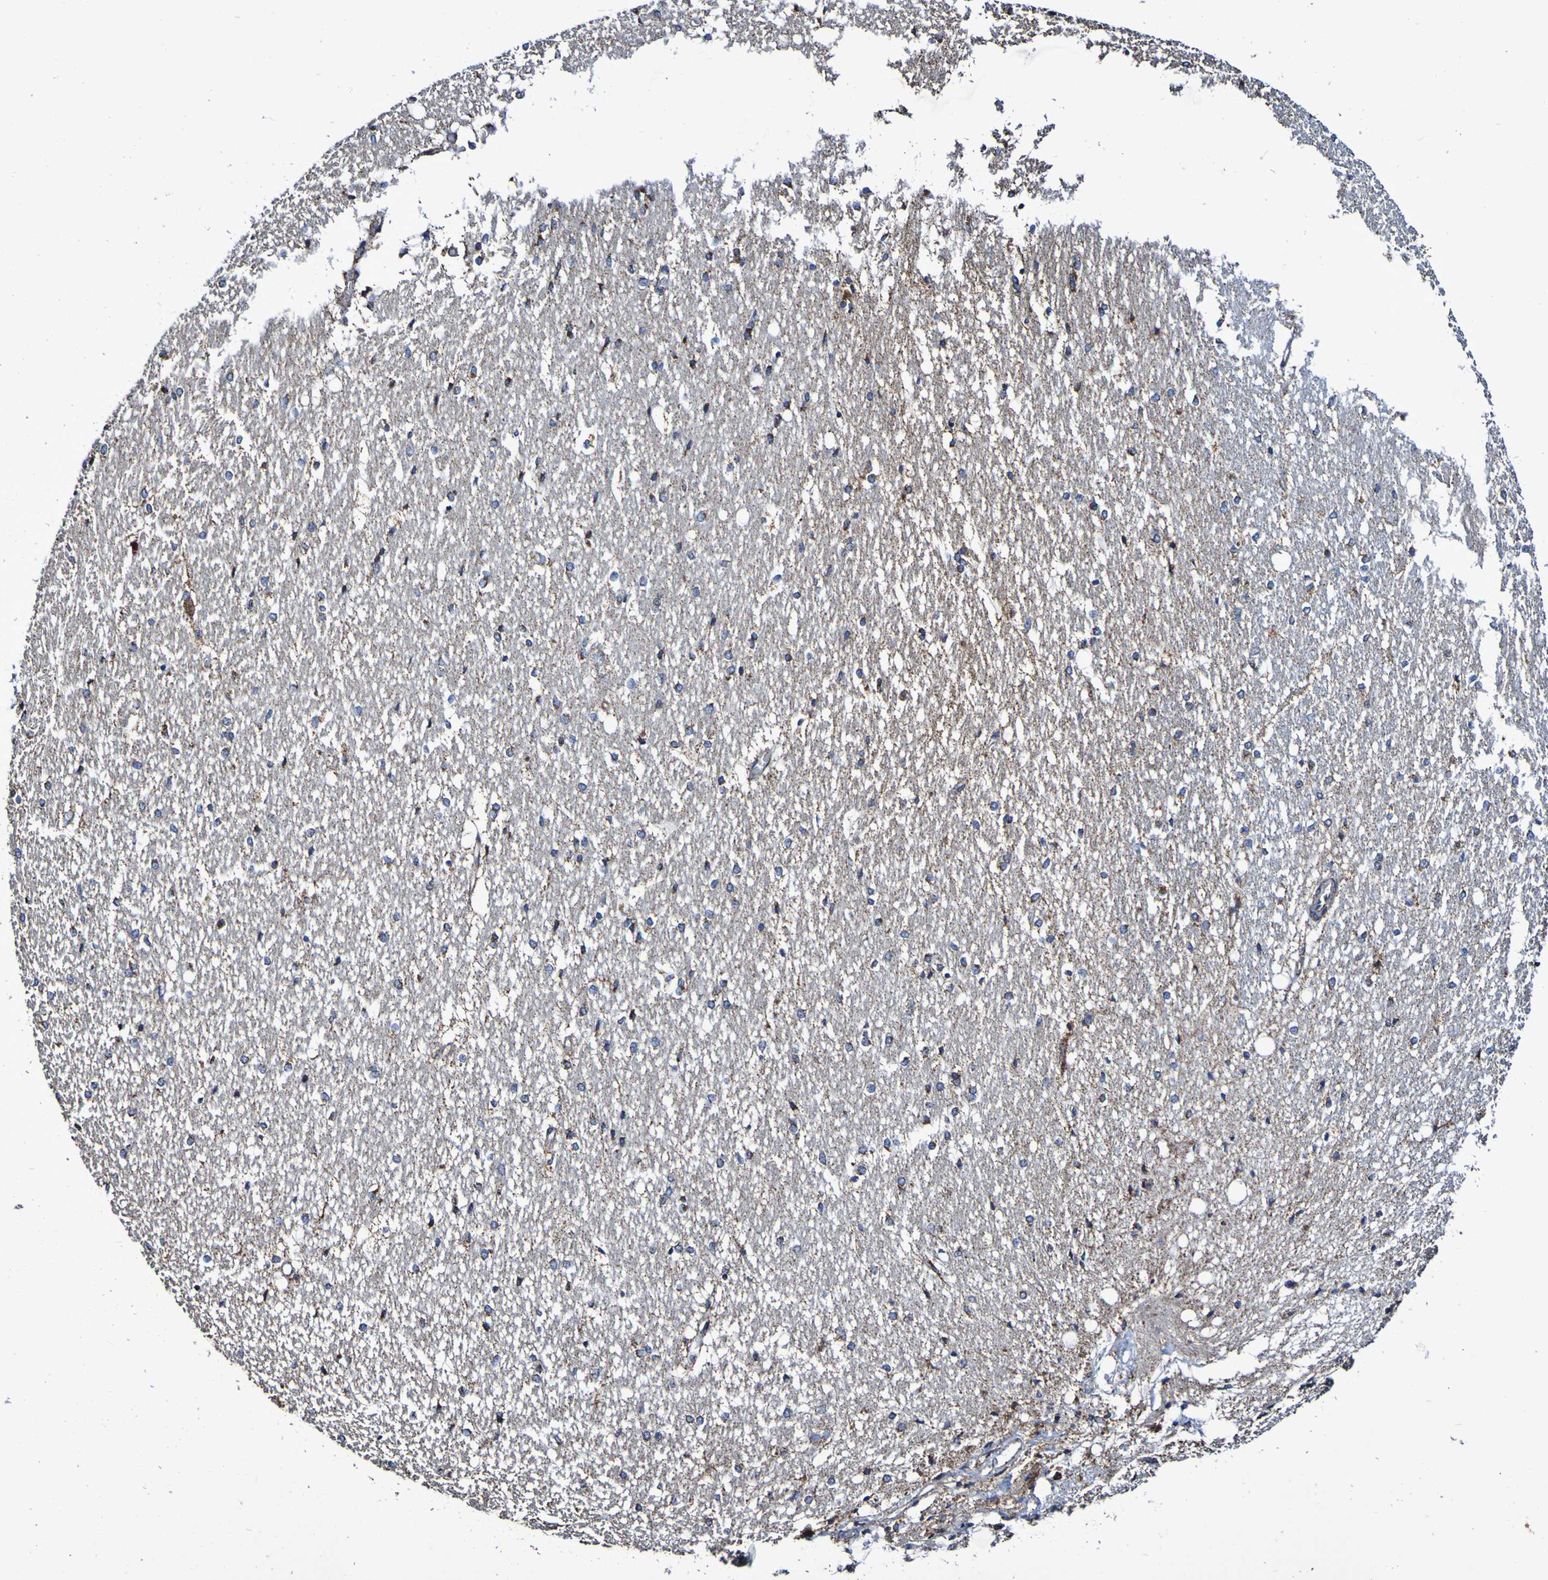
{"staining": {"intensity": "negative", "quantity": "none", "location": "none"}, "tissue": "hippocampus", "cell_type": "Glial cells", "image_type": "normal", "snomed": [{"axis": "morphology", "description": "Normal tissue, NOS"}, {"axis": "topography", "description": "Hippocampus"}], "caption": "This is an immunohistochemistry micrograph of unremarkable human hippocampus. There is no positivity in glial cells.", "gene": "IL18R1", "patient": {"sex": "female", "age": 19}}